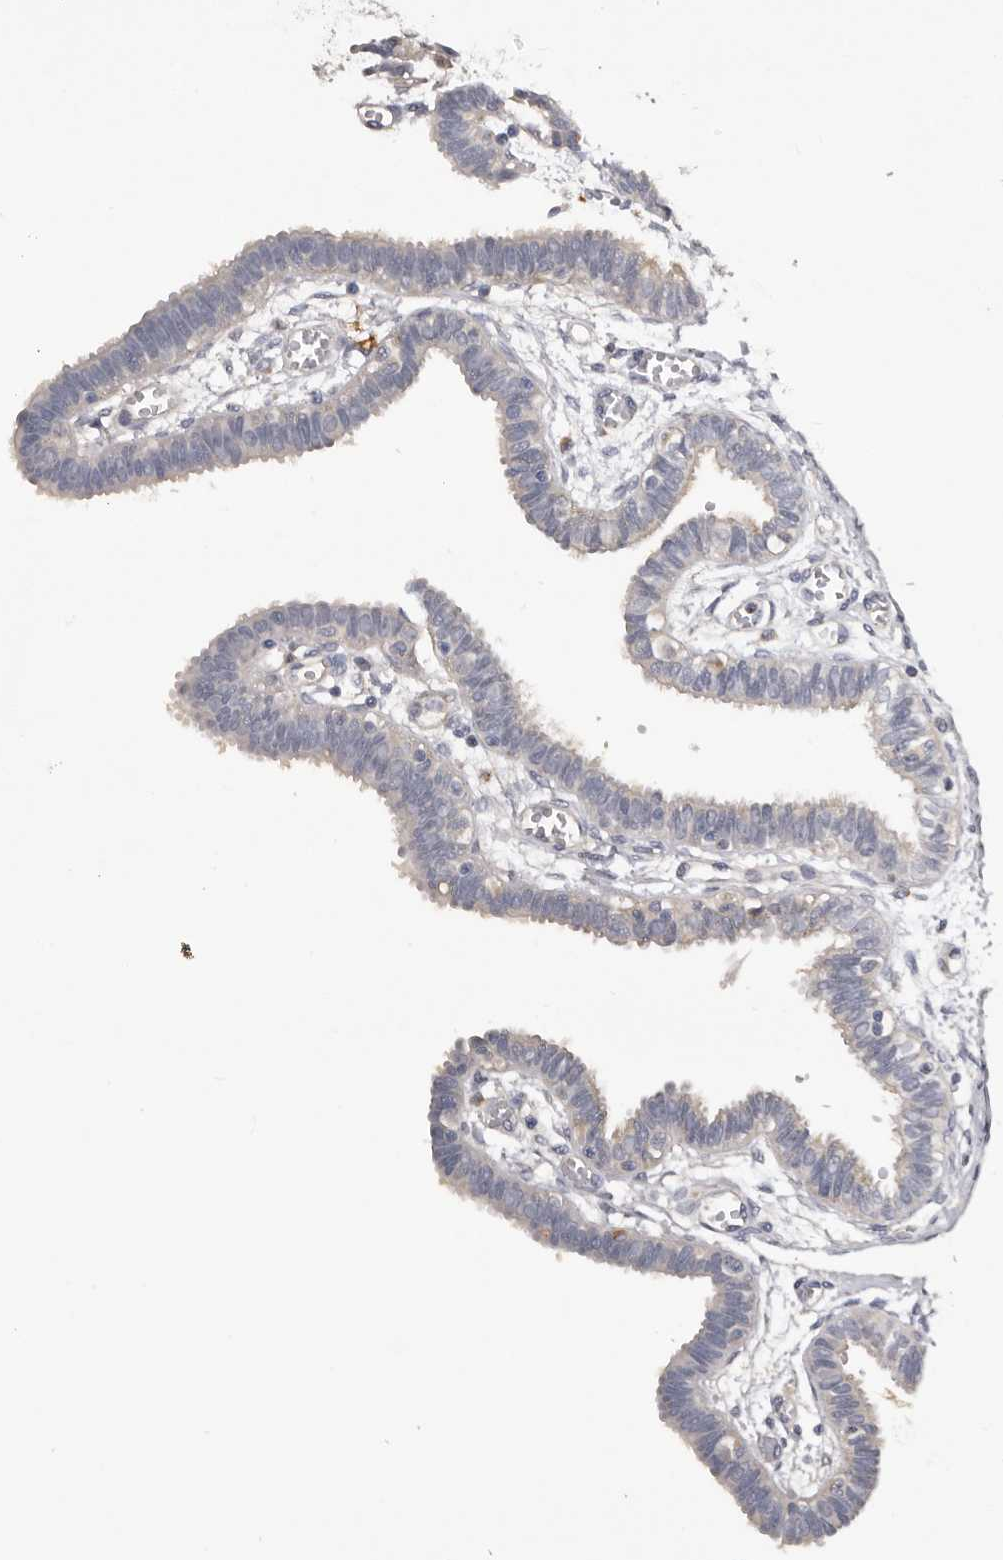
{"staining": {"intensity": "weak", "quantity": "<25%", "location": "cytoplasmic/membranous"}, "tissue": "fallopian tube", "cell_type": "Glandular cells", "image_type": "normal", "snomed": [{"axis": "morphology", "description": "Normal tissue, NOS"}, {"axis": "topography", "description": "Fallopian tube"}, {"axis": "topography", "description": "Placenta"}], "caption": "Immunohistochemistry (IHC) of benign fallopian tube displays no staining in glandular cells.", "gene": "DAP", "patient": {"sex": "female", "age": 32}}